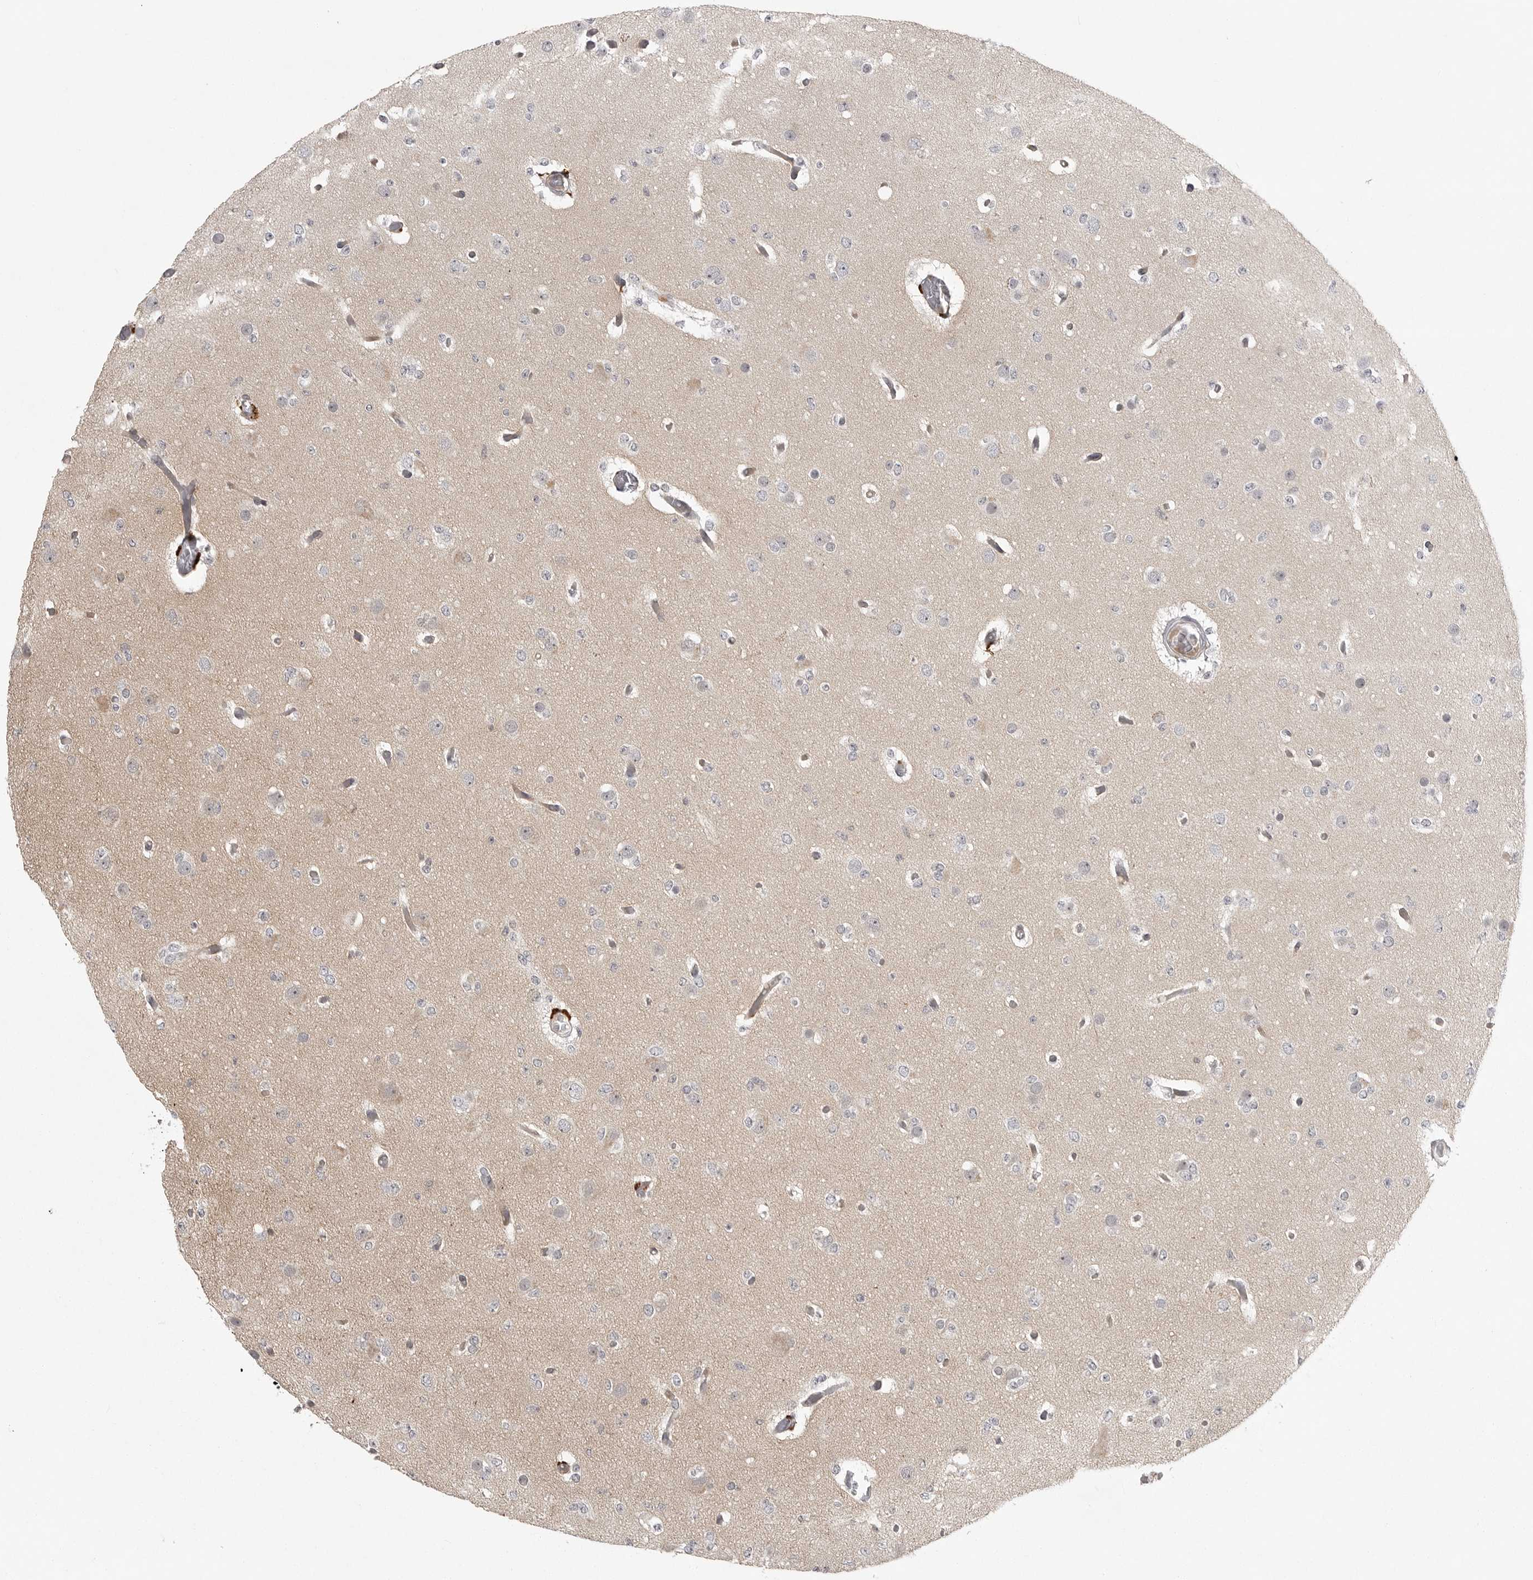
{"staining": {"intensity": "negative", "quantity": "none", "location": "none"}, "tissue": "glioma", "cell_type": "Tumor cells", "image_type": "cancer", "snomed": [{"axis": "morphology", "description": "Glioma, malignant, Low grade"}, {"axis": "topography", "description": "Brain"}], "caption": "This photomicrograph is of low-grade glioma (malignant) stained with immunohistochemistry (IHC) to label a protein in brown with the nuclei are counter-stained blue. There is no positivity in tumor cells.", "gene": "CD300LD", "patient": {"sex": "female", "age": 22}}